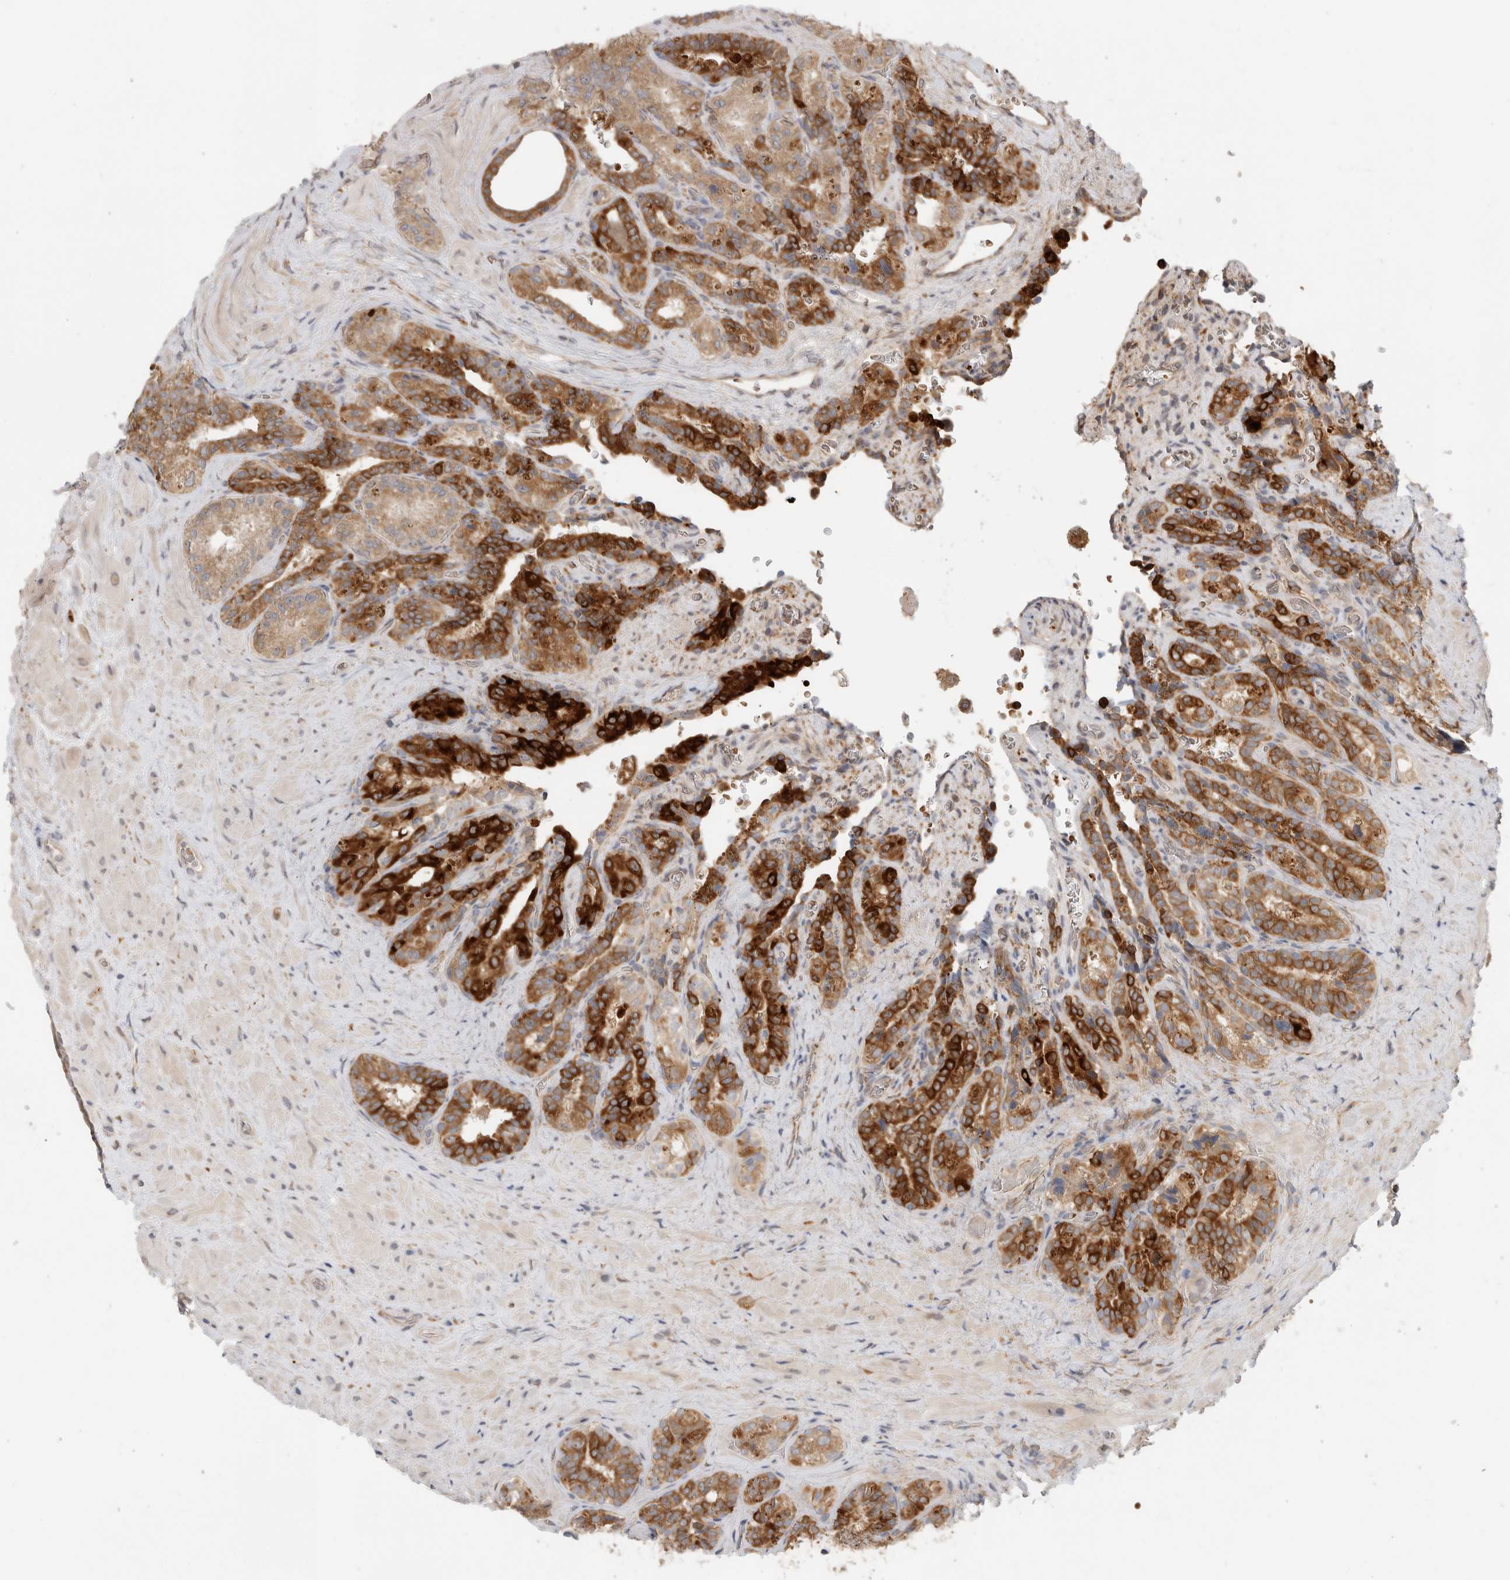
{"staining": {"intensity": "strong", "quantity": ">75%", "location": "cytoplasmic/membranous"}, "tissue": "seminal vesicle", "cell_type": "Glandular cells", "image_type": "normal", "snomed": [{"axis": "morphology", "description": "Normal tissue, NOS"}, {"axis": "topography", "description": "Prostate"}, {"axis": "topography", "description": "Seminal veicle"}], "caption": "Benign seminal vesicle exhibits strong cytoplasmic/membranous expression in approximately >75% of glandular cells, visualized by immunohistochemistry.", "gene": "APOL2", "patient": {"sex": "male", "age": 67}}